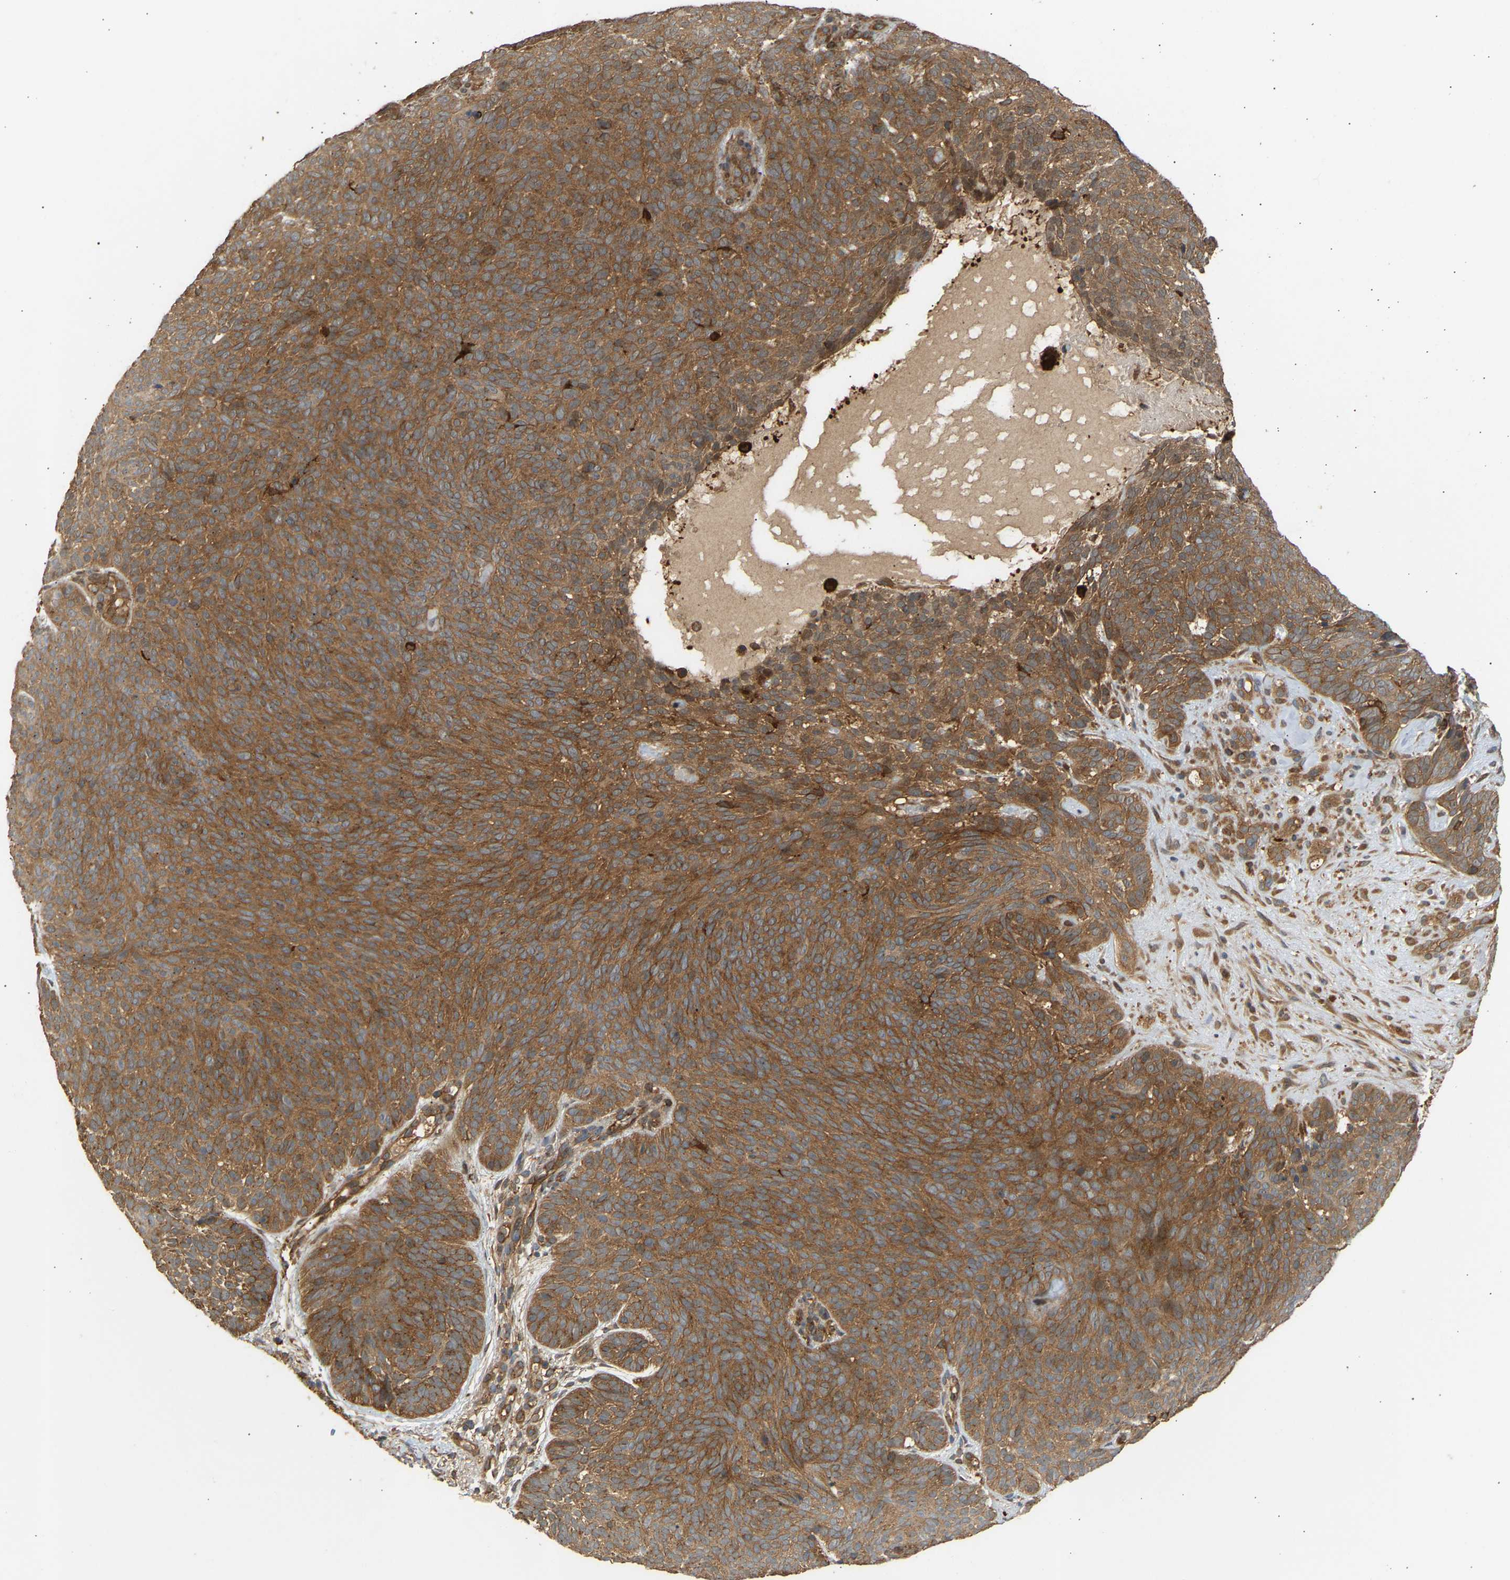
{"staining": {"intensity": "strong", "quantity": ">75%", "location": "cytoplasmic/membranous"}, "tissue": "skin cancer", "cell_type": "Tumor cells", "image_type": "cancer", "snomed": [{"axis": "morphology", "description": "Basal cell carcinoma"}, {"axis": "topography", "description": "Skin"}], "caption": "The image shows staining of skin basal cell carcinoma, revealing strong cytoplasmic/membranous protein staining (brown color) within tumor cells. (Stains: DAB (3,3'-diaminobenzidine) in brown, nuclei in blue, Microscopy: brightfield microscopy at high magnification).", "gene": "GOPC", "patient": {"sex": "male", "age": 61}}